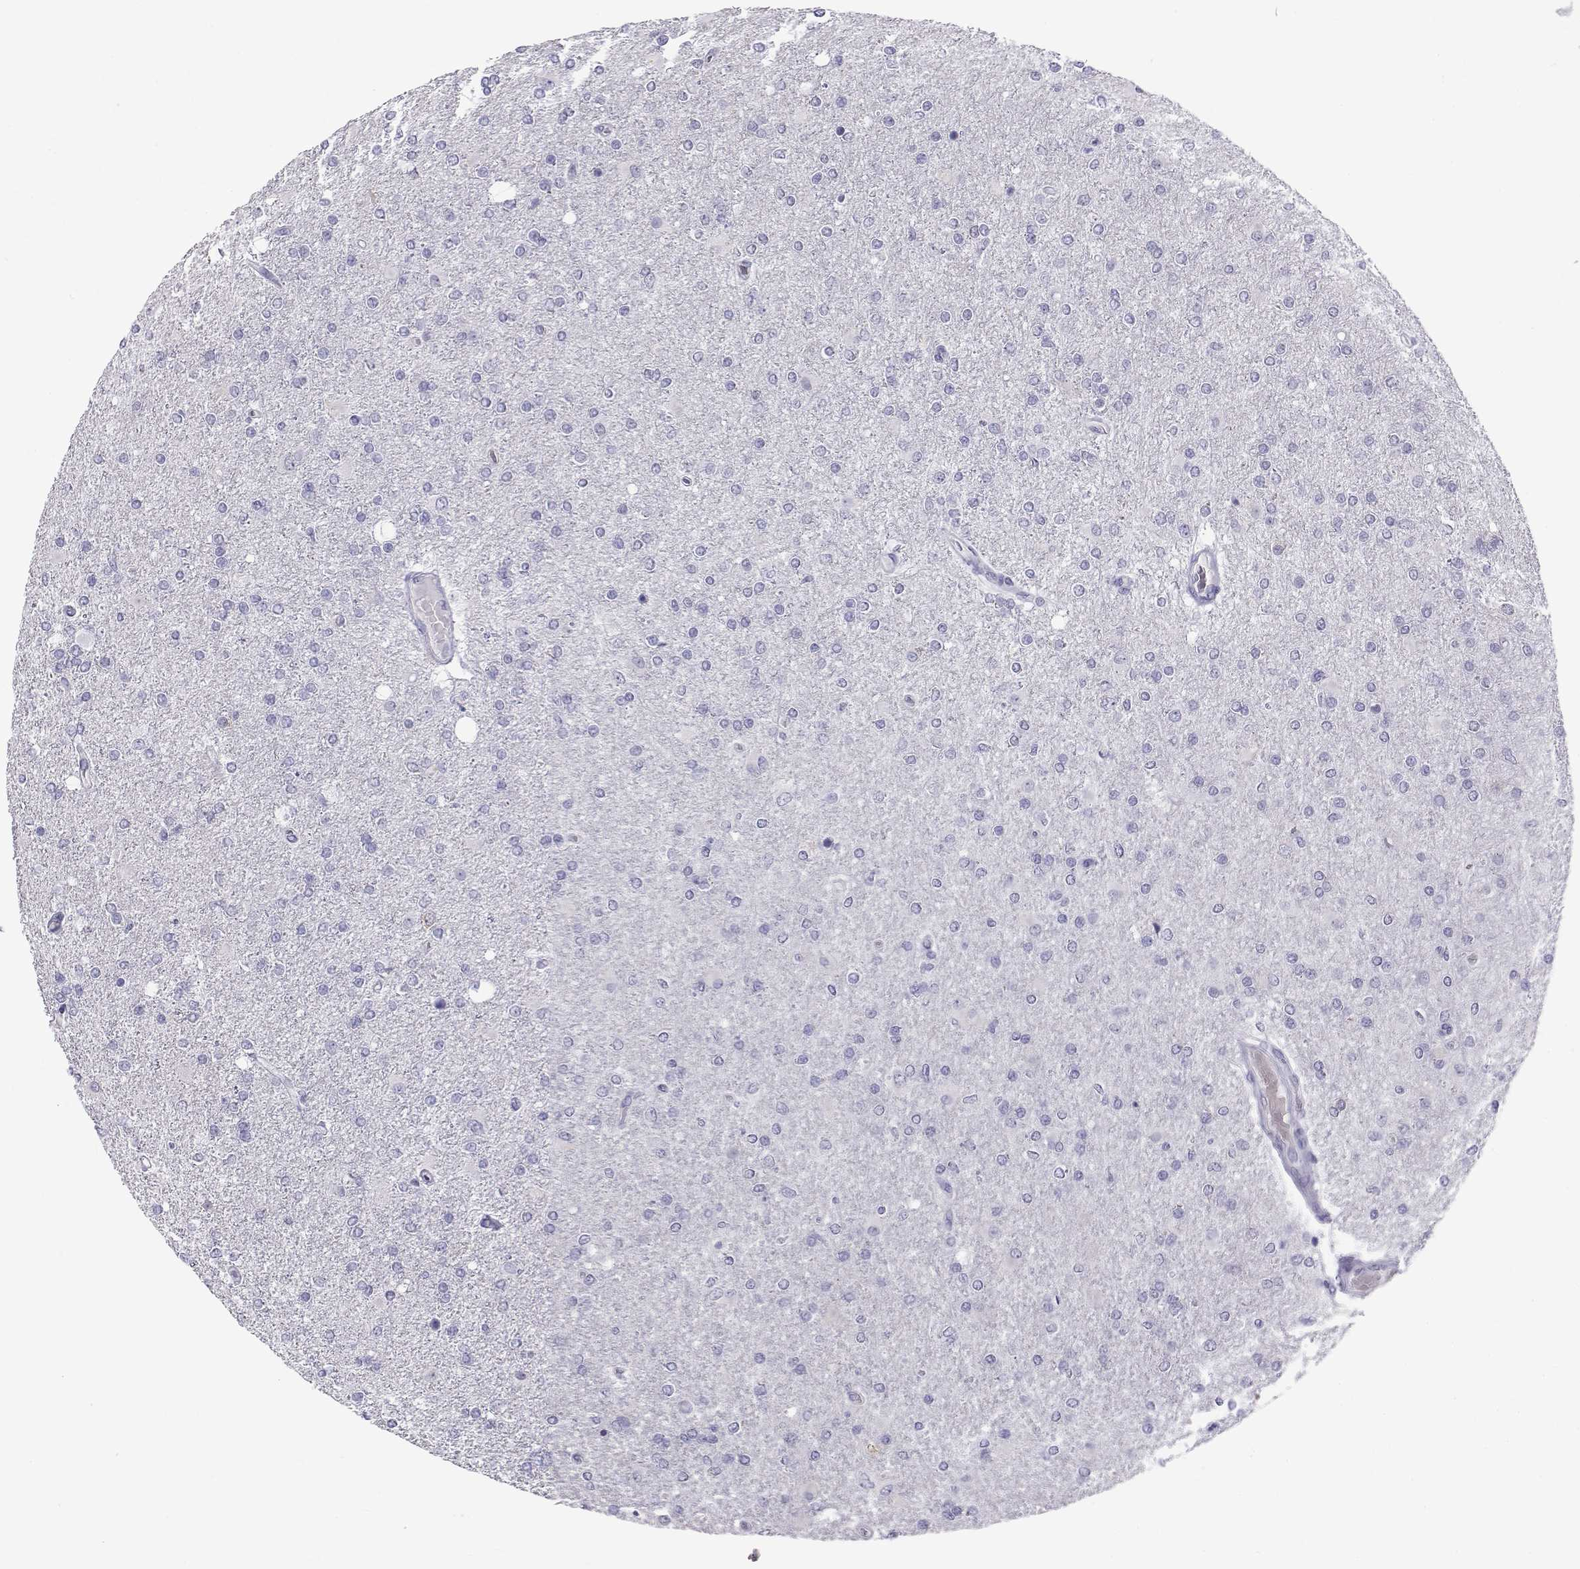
{"staining": {"intensity": "negative", "quantity": "none", "location": "none"}, "tissue": "glioma", "cell_type": "Tumor cells", "image_type": "cancer", "snomed": [{"axis": "morphology", "description": "Glioma, malignant, High grade"}, {"axis": "topography", "description": "Cerebral cortex"}], "caption": "Immunohistochemistry (IHC) image of neoplastic tissue: malignant high-grade glioma stained with DAB displays no significant protein staining in tumor cells.", "gene": "RNASE12", "patient": {"sex": "male", "age": 70}}